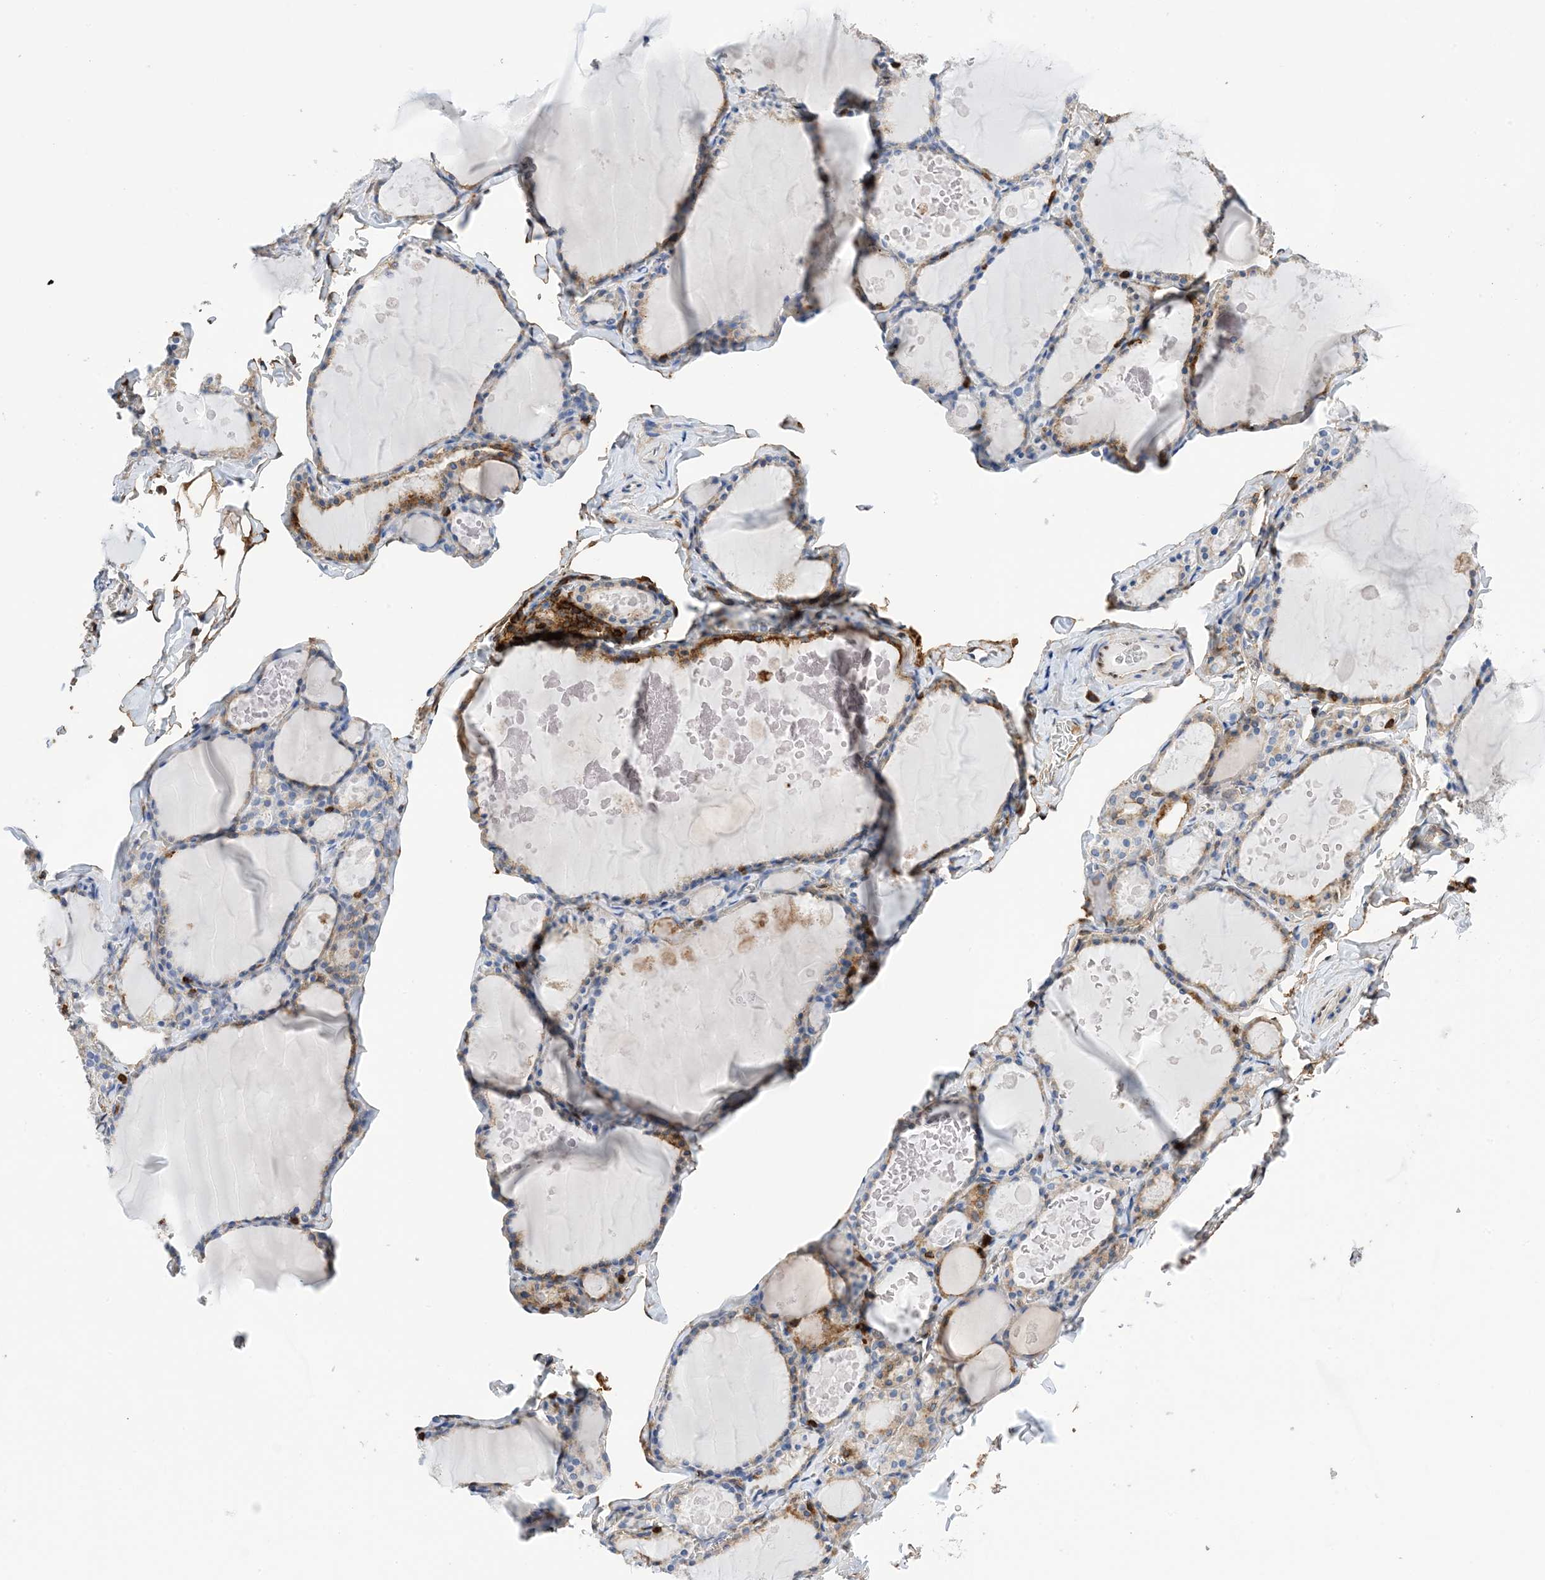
{"staining": {"intensity": "moderate", "quantity": "<25%", "location": "cytoplasmic/membranous,nuclear"}, "tissue": "thyroid gland", "cell_type": "Glandular cells", "image_type": "normal", "snomed": [{"axis": "morphology", "description": "Normal tissue, NOS"}, {"axis": "topography", "description": "Thyroid gland"}], "caption": "Immunohistochemistry of unremarkable thyroid gland exhibits low levels of moderate cytoplasmic/membranous,nuclear positivity in about <25% of glandular cells.", "gene": "ANXA1", "patient": {"sex": "male", "age": 56}}